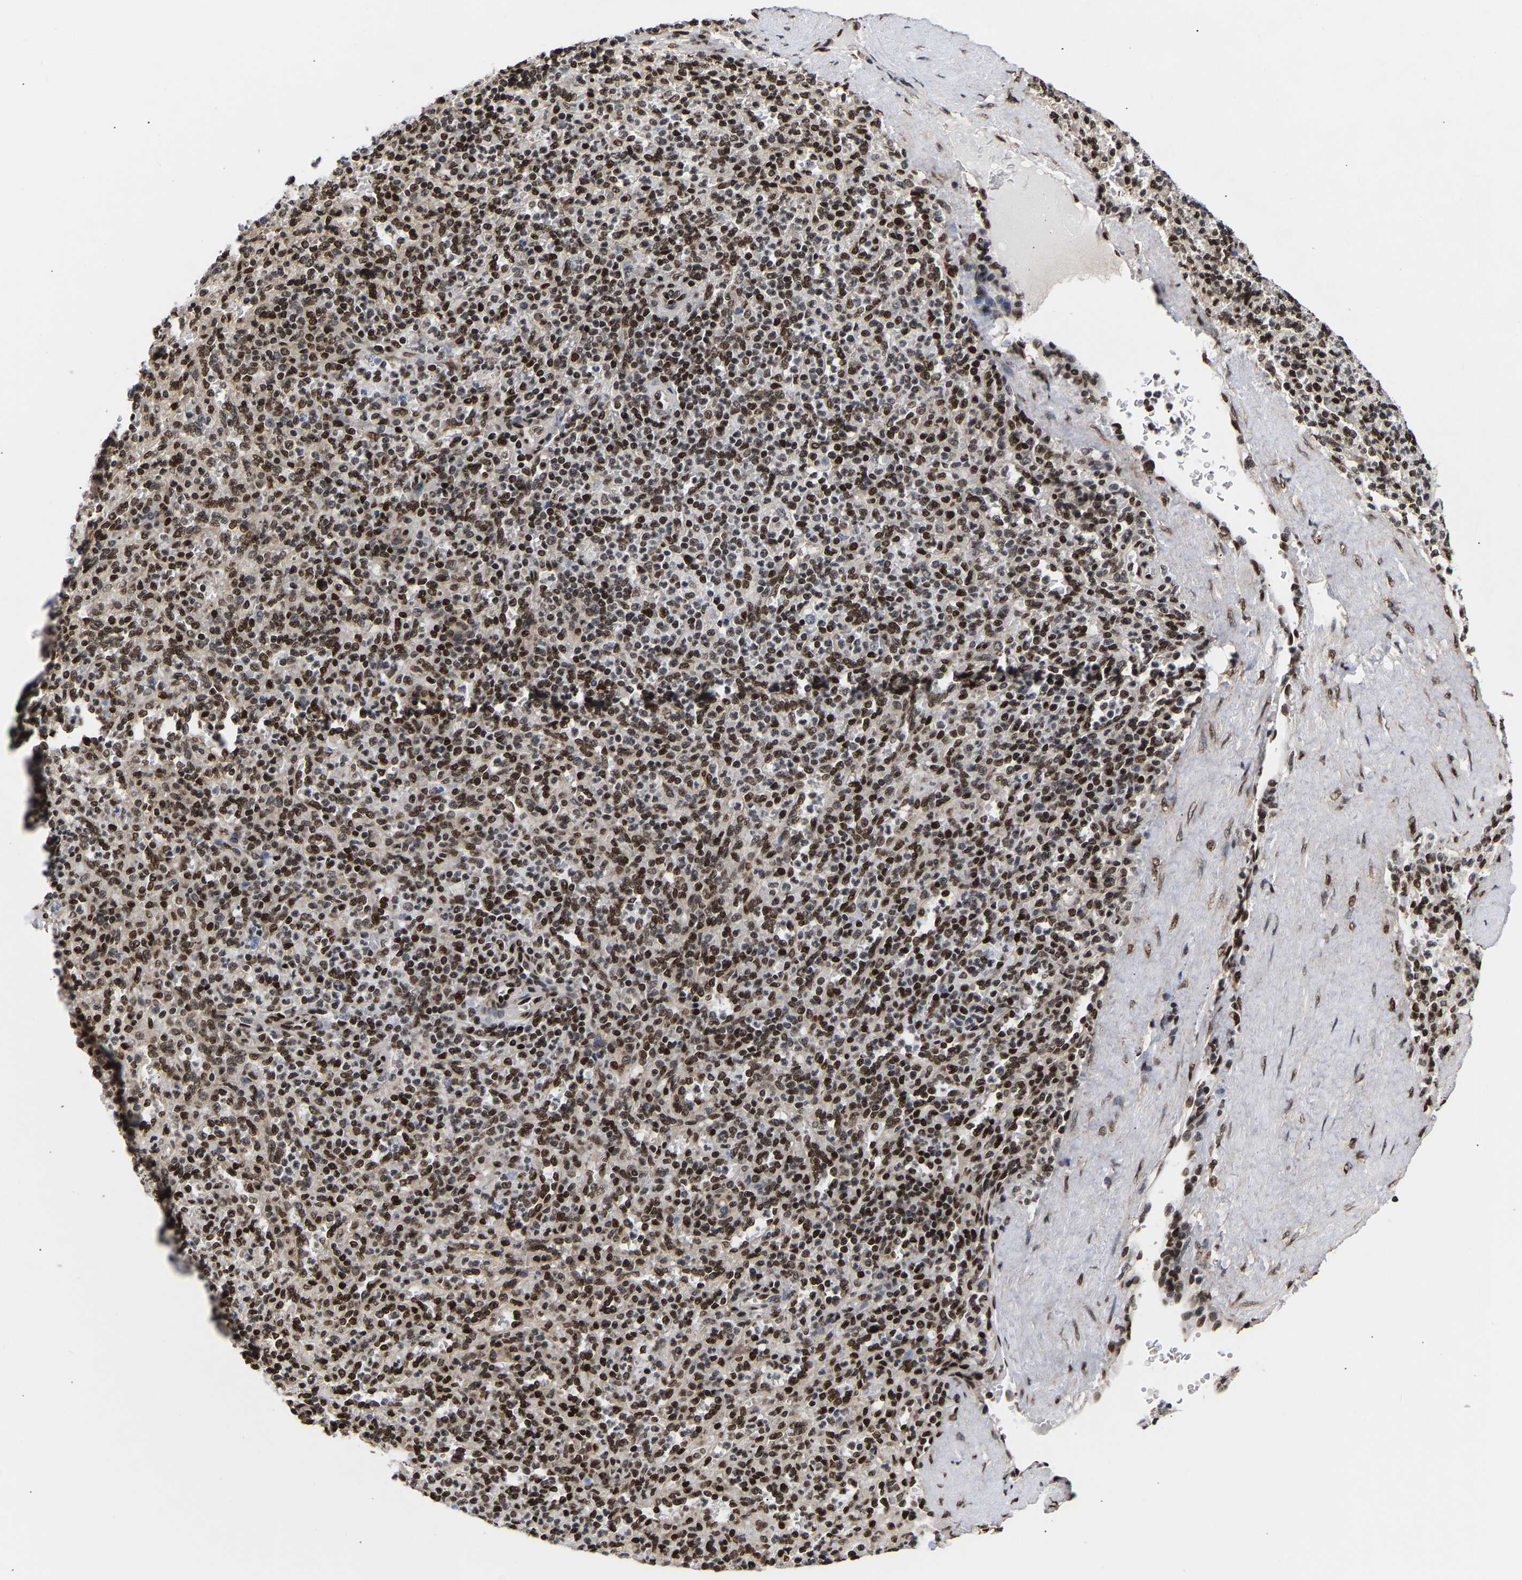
{"staining": {"intensity": "strong", "quantity": "25%-75%", "location": "nuclear"}, "tissue": "spleen", "cell_type": "Cells in red pulp", "image_type": "normal", "snomed": [{"axis": "morphology", "description": "Normal tissue, NOS"}, {"axis": "topography", "description": "Spleen"}], "caption": "This image reveals benign spleen stained with immunohistochemistry to label a protein in brown. The nuclear of cells in red pulp show strong positivity for the protein. Nuclei are counter-stained blue.", "gene": "PSIP1", "patient": {"sex": "male", "age": 36}}